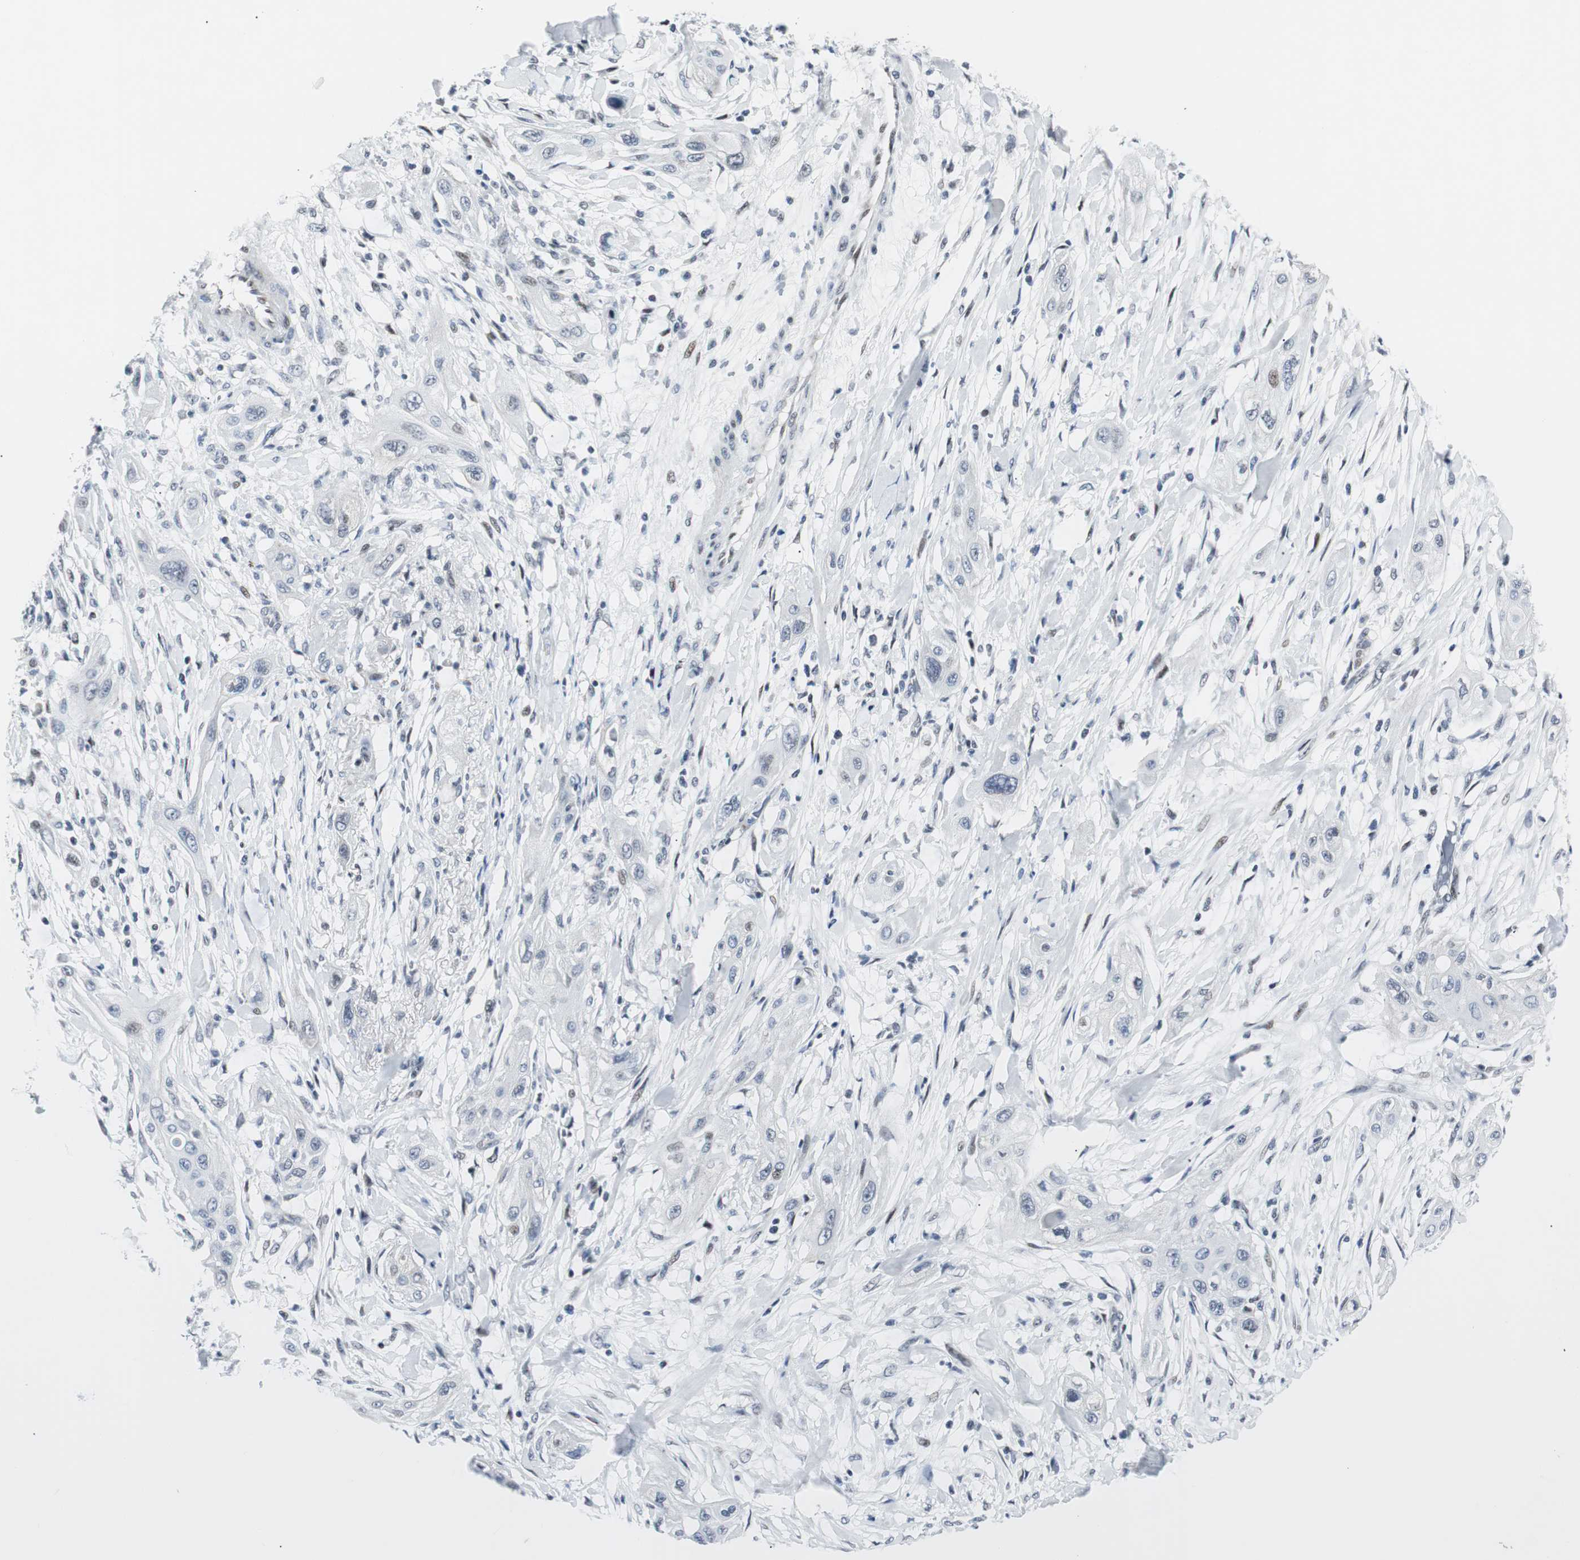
{"staining": {"intensity": "negative", "quantity": "none", "location": "none"}, "tissue": "lung cancer", "cell_type": "Tumor cells", "image_type": "cancer", "snomed": [{"axis": "morphology", "description": "Squamous cell carcinoma, NOS"}, {"axis": "topography", "description": "Lung"}], "caption": "Lung cancer was stained to show a protein in brown. There is no significant expression in tumor cells.", "gene": "MTA1", "patient": {"sex": "female", "age": 47}}